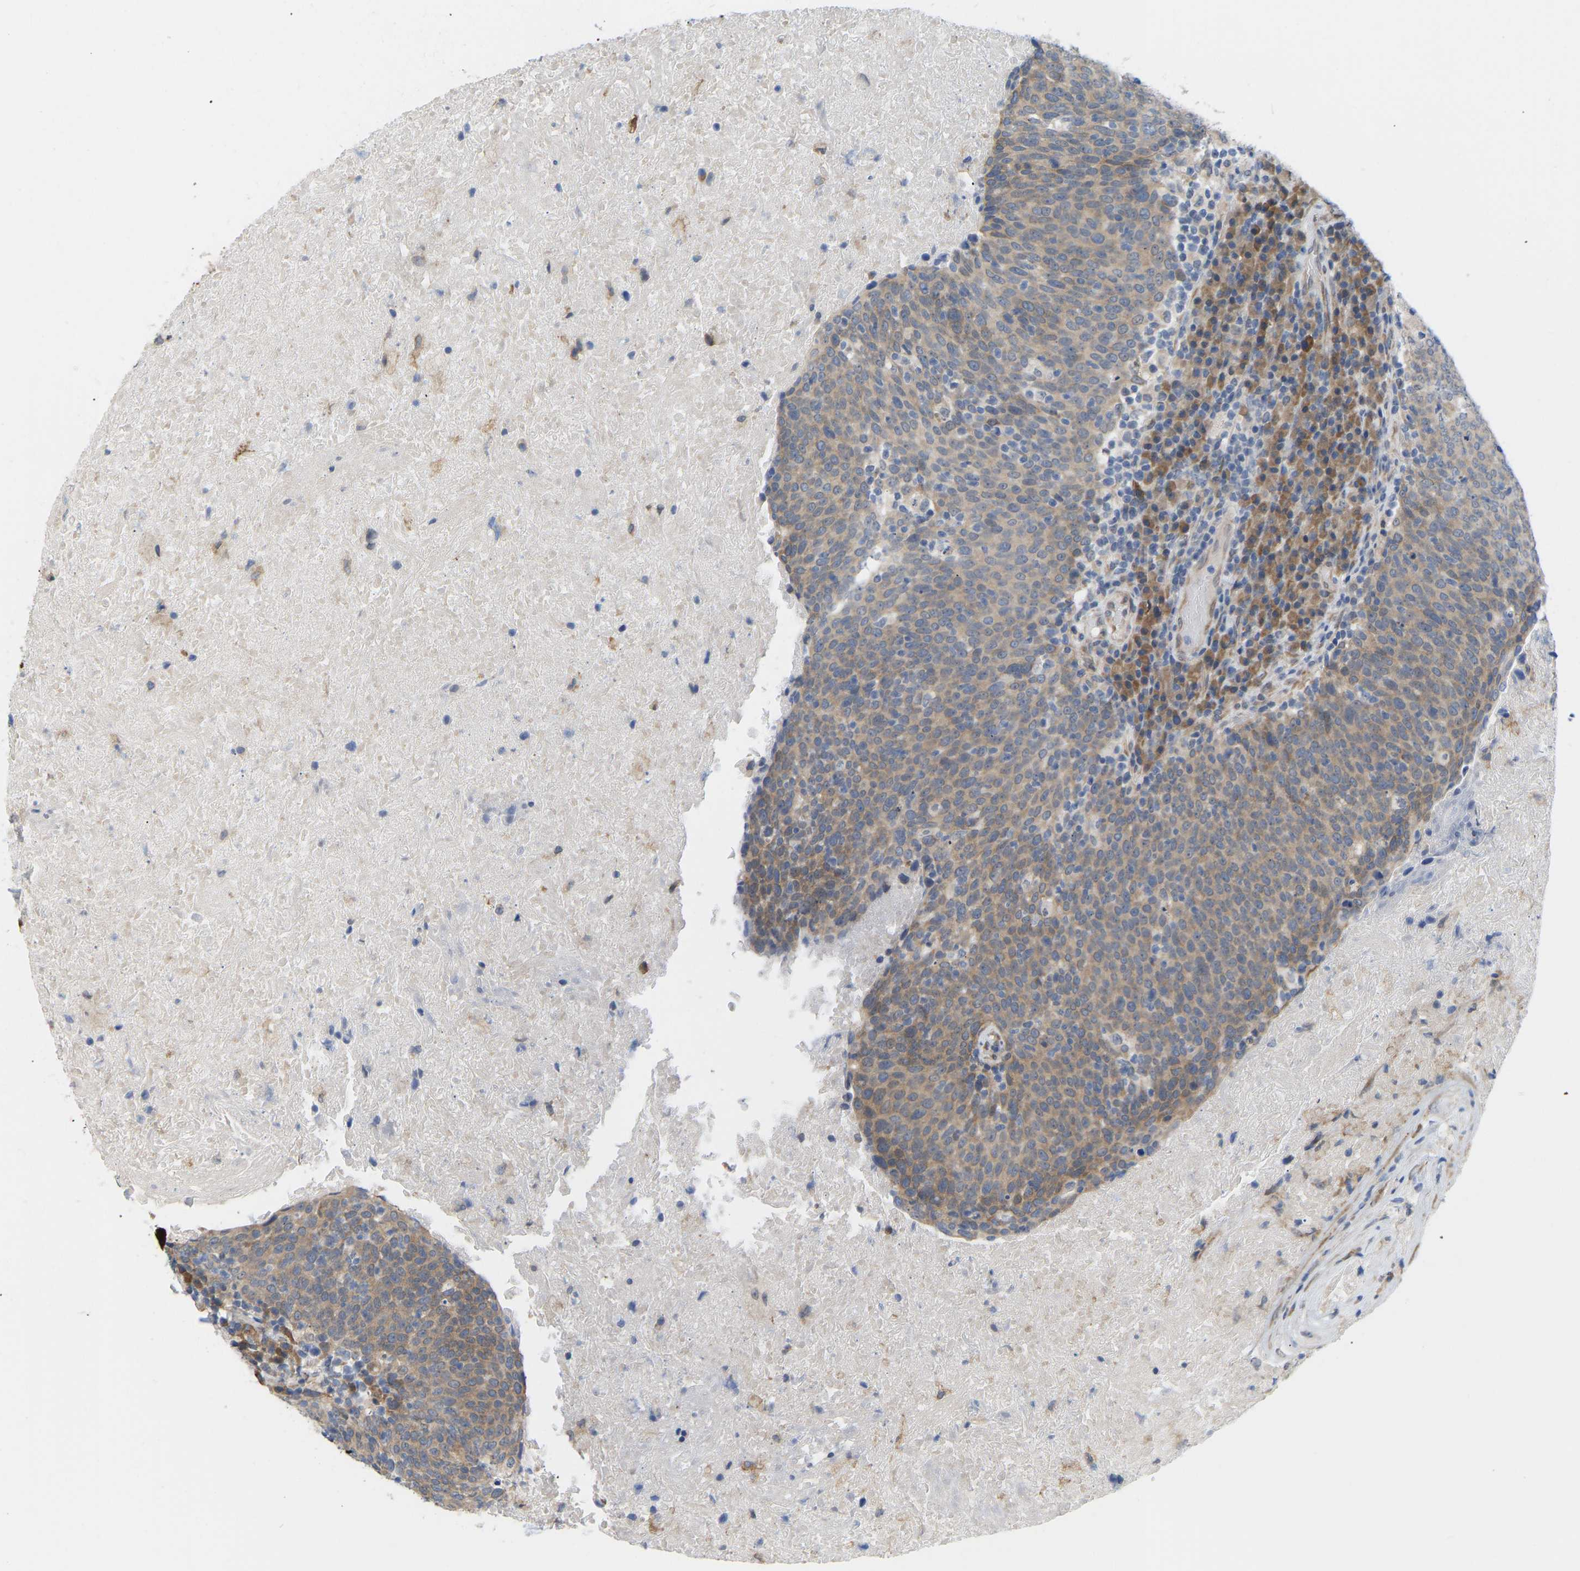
{"staining": {"intensity": "moderate", "quantity": ">75%", "location": "cytoplasmic/membranous"}, "tissue": "head and neck cancer", "cell_type": "Tumor cells", "image_type": "cancer", "snomed": [{"axis": "morphology", "description": "Squamous cell carcinoma, NOS"}, {"axis": "morphology", "description": "Squamous cell carcinoma, metastatic, NOS"}, {"axis": "topography", "description": "Lymph node"}, {"axis": "topography", "description": "Head-Neck"}], "caption": "About >75% of tumor cells in head and neck cancer (squamous cell carcinoma) demonstrate moderate cytoplasmic/membranous protein staining as visualized by brown immunohistochemical staining.", "gene": "BEND3", "patient": {"sex": "male", "age": 62}}